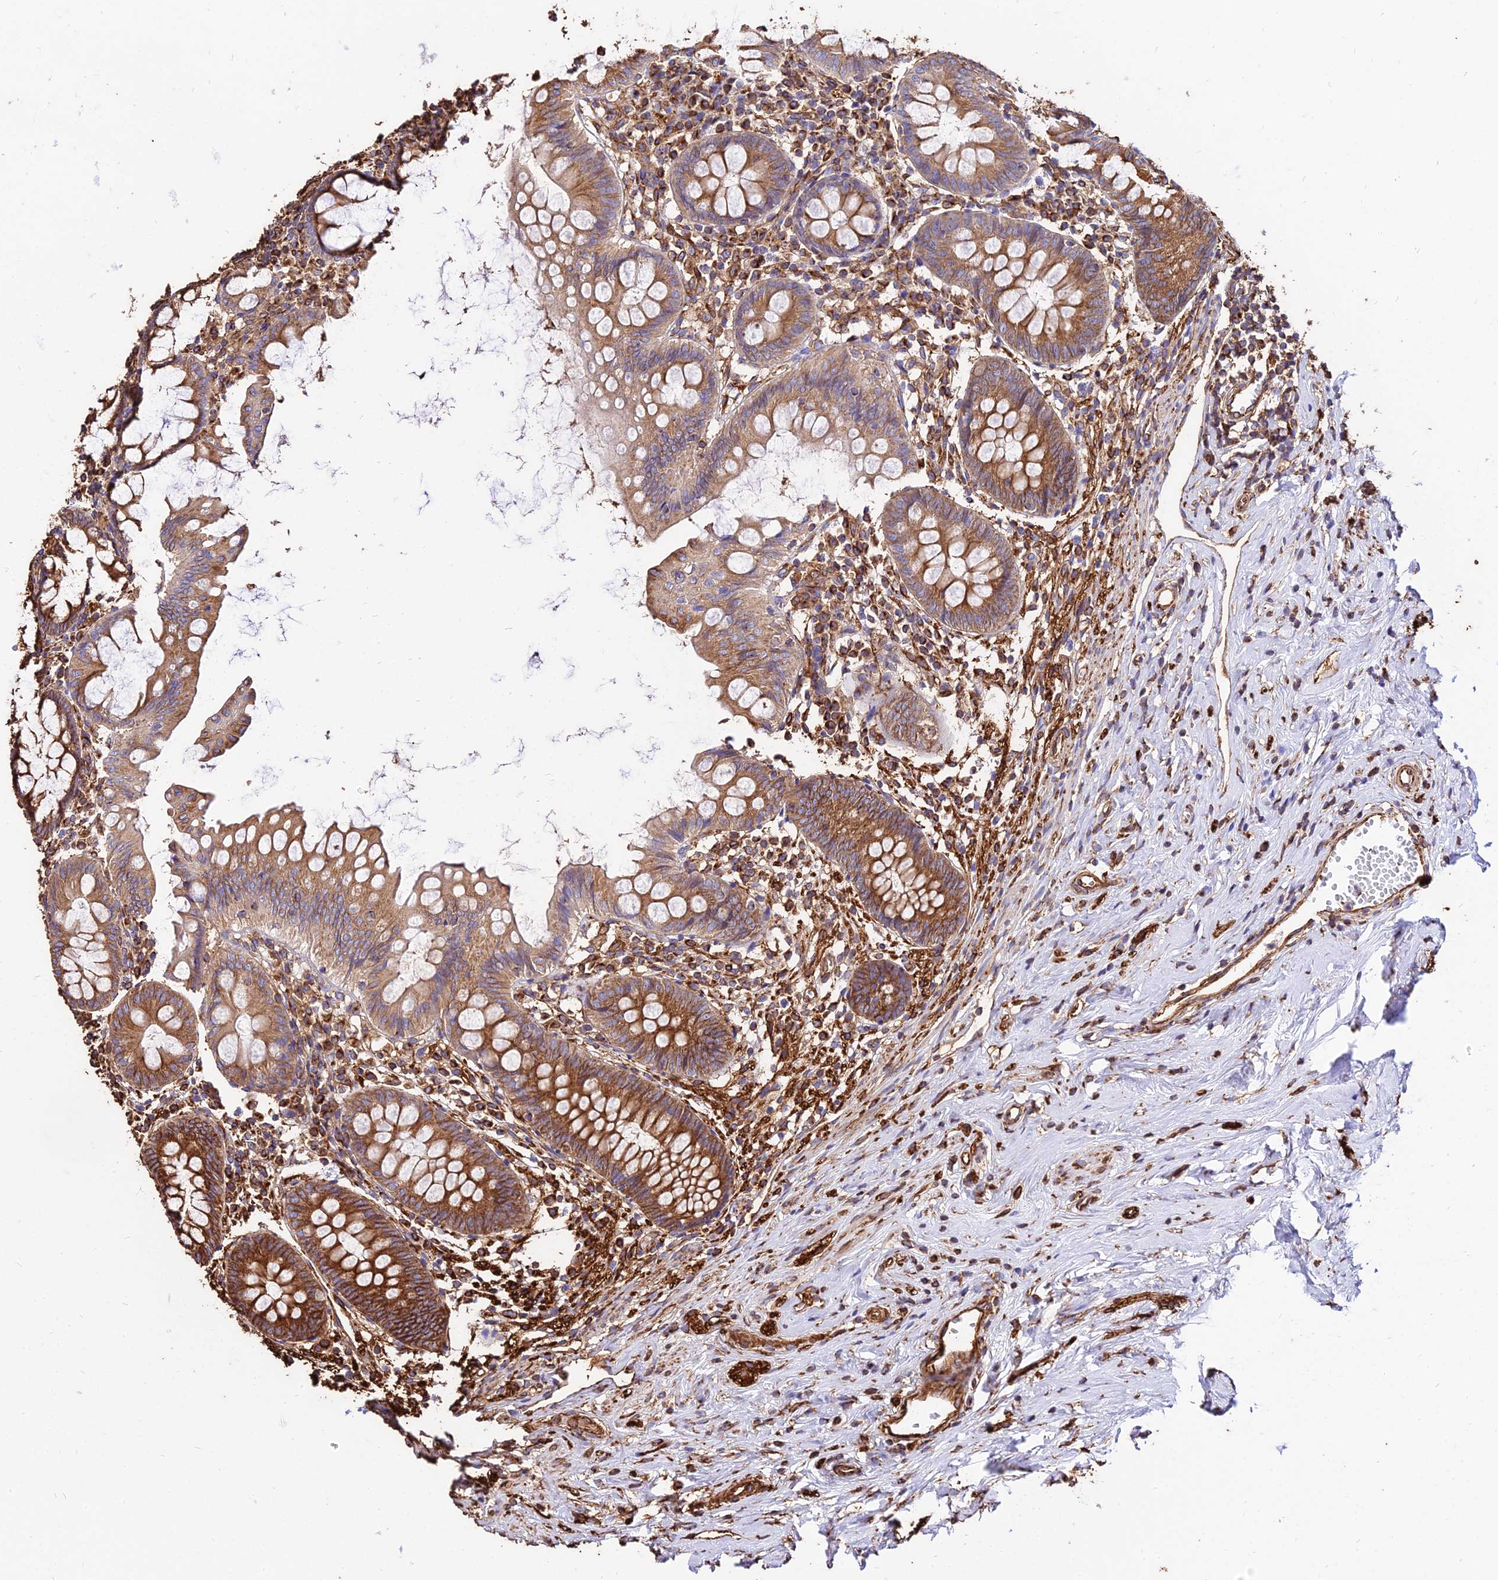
{"staining": {"intensity": "strong", "quantity": ">75%", "location": "cytoplasmic/membranous"}, "tissue": "appendix", "cell_type": "Glandular cells", "image_type": "normal", "snomed": [{"axis": "morphology", "description": "Normal tissue, NOS"}, {"axis": "topography", "description": "Appendix"}], "caption": "Glandular cells show high levels of strong cytoplasmic/membranous staining in approximately >75% of cells in unremarkable appendix.", "gene": "TUBA1A", "patient": {"sex": "female", "age": 51}}